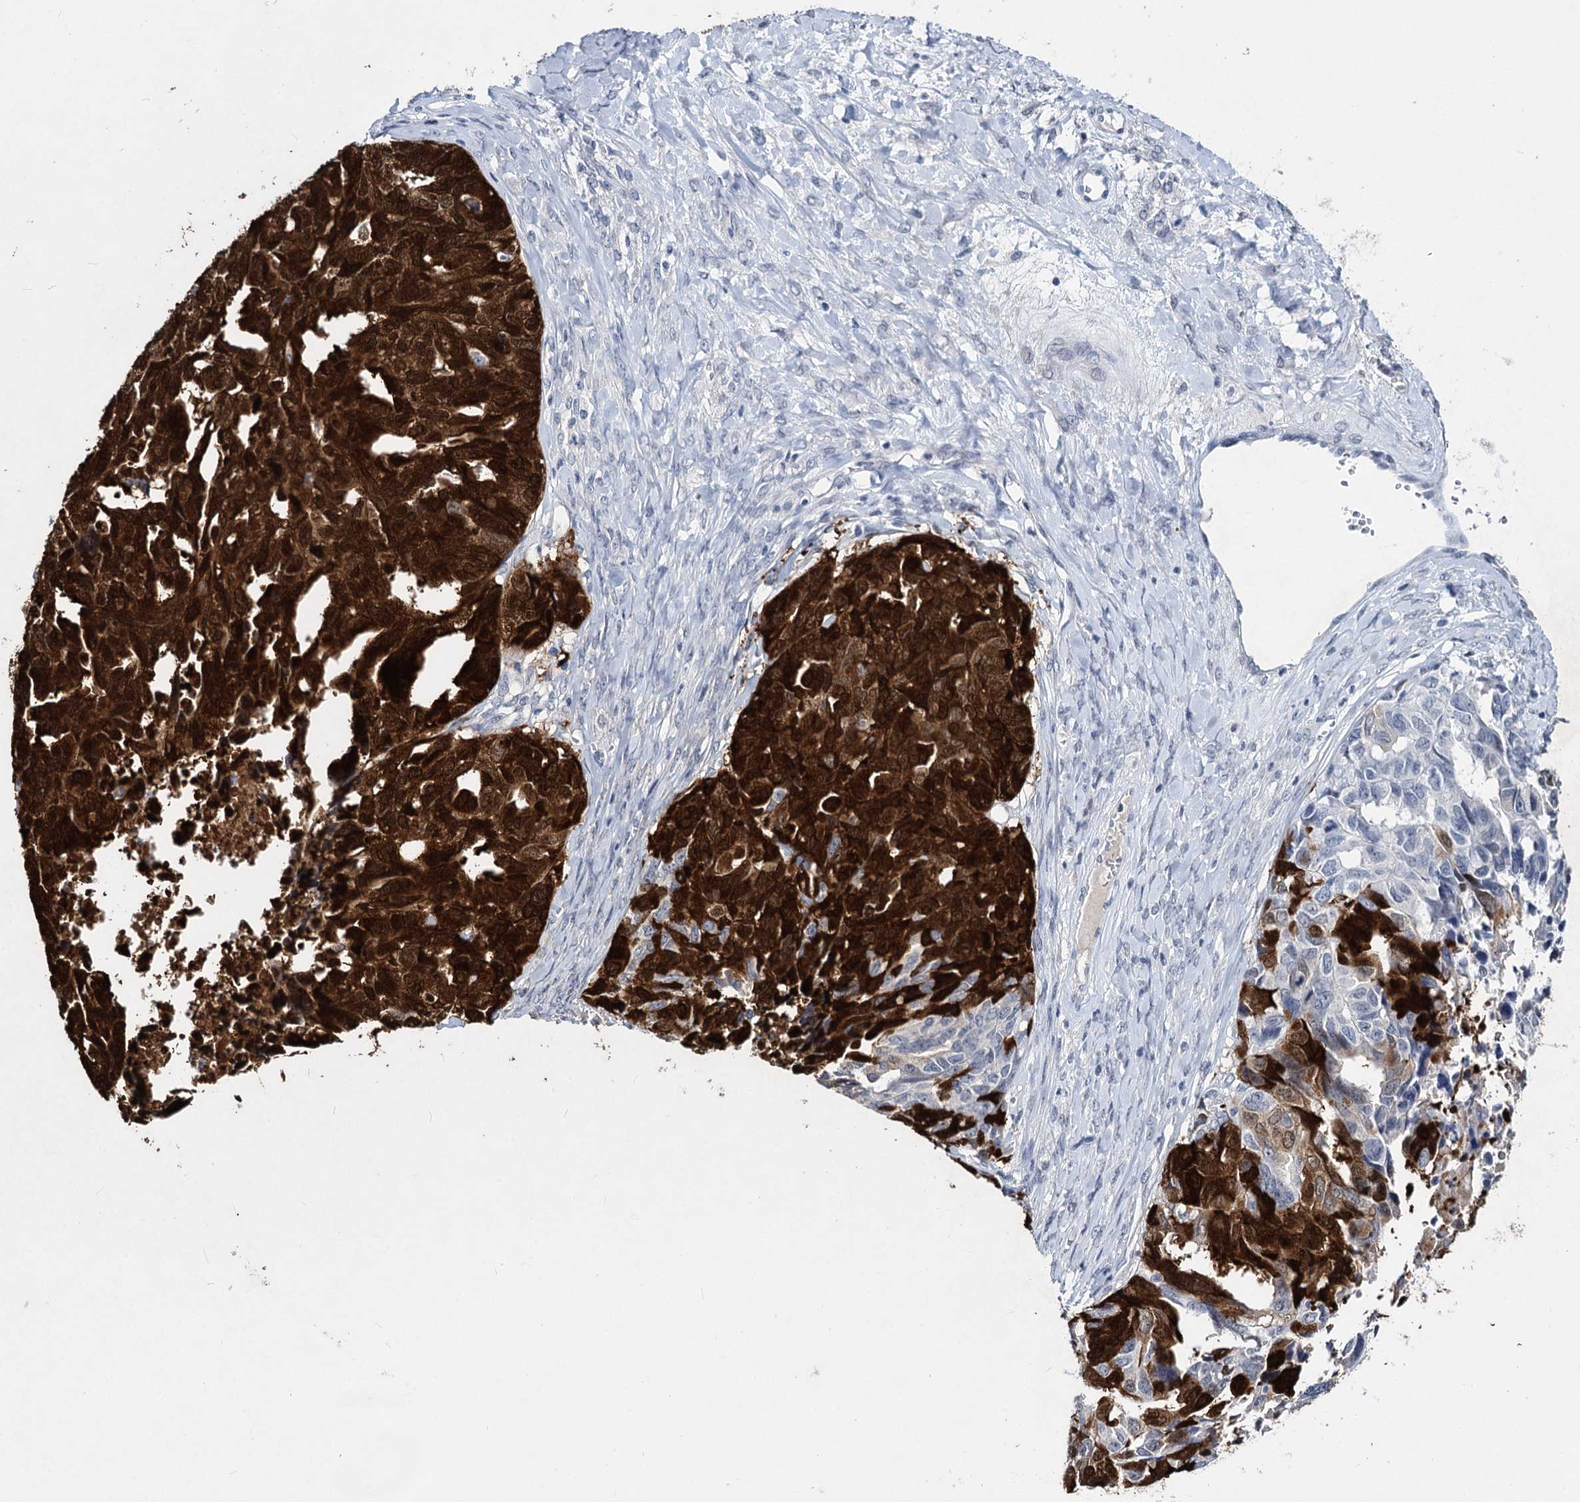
{"staining": {"intensity": "strong", "quantity": "25%-75%", "location": "cytoplasmic/membranous,nuclear"}, "tissue": "ovarian cancer", "cell_type": "Tumor cells", "image_type": "cancer", "snomed": [{"axis": "morphology", "description": "Cystadenocarcinoma, serous, NOS"}, {"axis": "topography", "description": "Ovary"}], "caption": "Tumor cells show high levels of strong cytoplasmic/membranous and nuclear staining in approximately 25%-75% of cells in human ovarian serous cystadenocarcinoma.", "gene": "MAGEA4", "patient": {"sex": "female", "age": 79}}